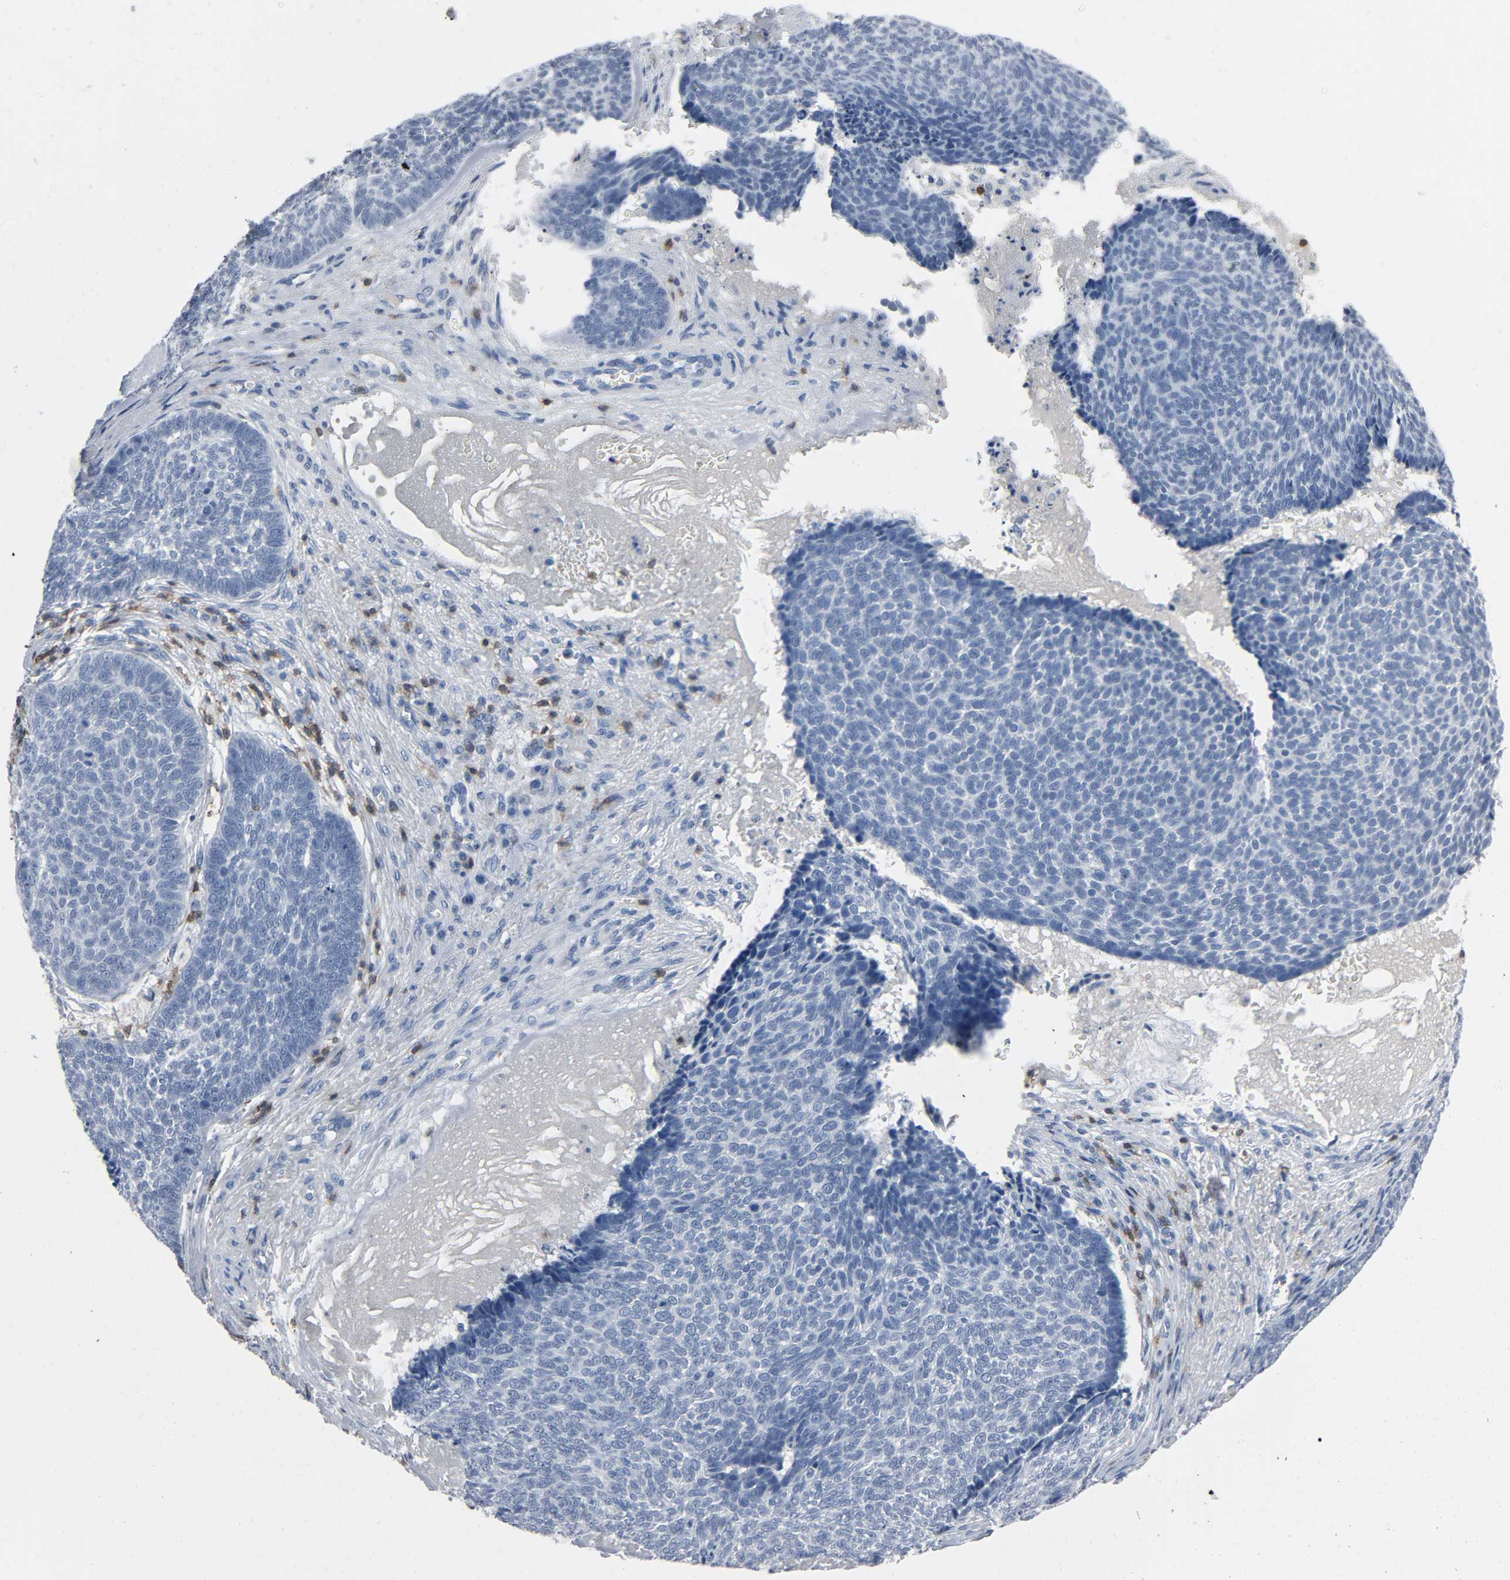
{"staining": {"intensity": "negative", "quantity": "none", "location": "none"}, "tissue": "skin cancer", "cell_type": "Tumor cells", "image_type": "cancer", "snomed": [{"axis": "morphology", "description": "Basal cell carcinoma"}, {"axis": "topography", "description": "Skin"}], "caption": "Immunohistochemistry (IHC) image of human skin basal cell carcinoma stained for a protein (brown), which displays no staining in tumor cells.", "gene": "LCK", "patient": {"sex": "male", "age": 84}}